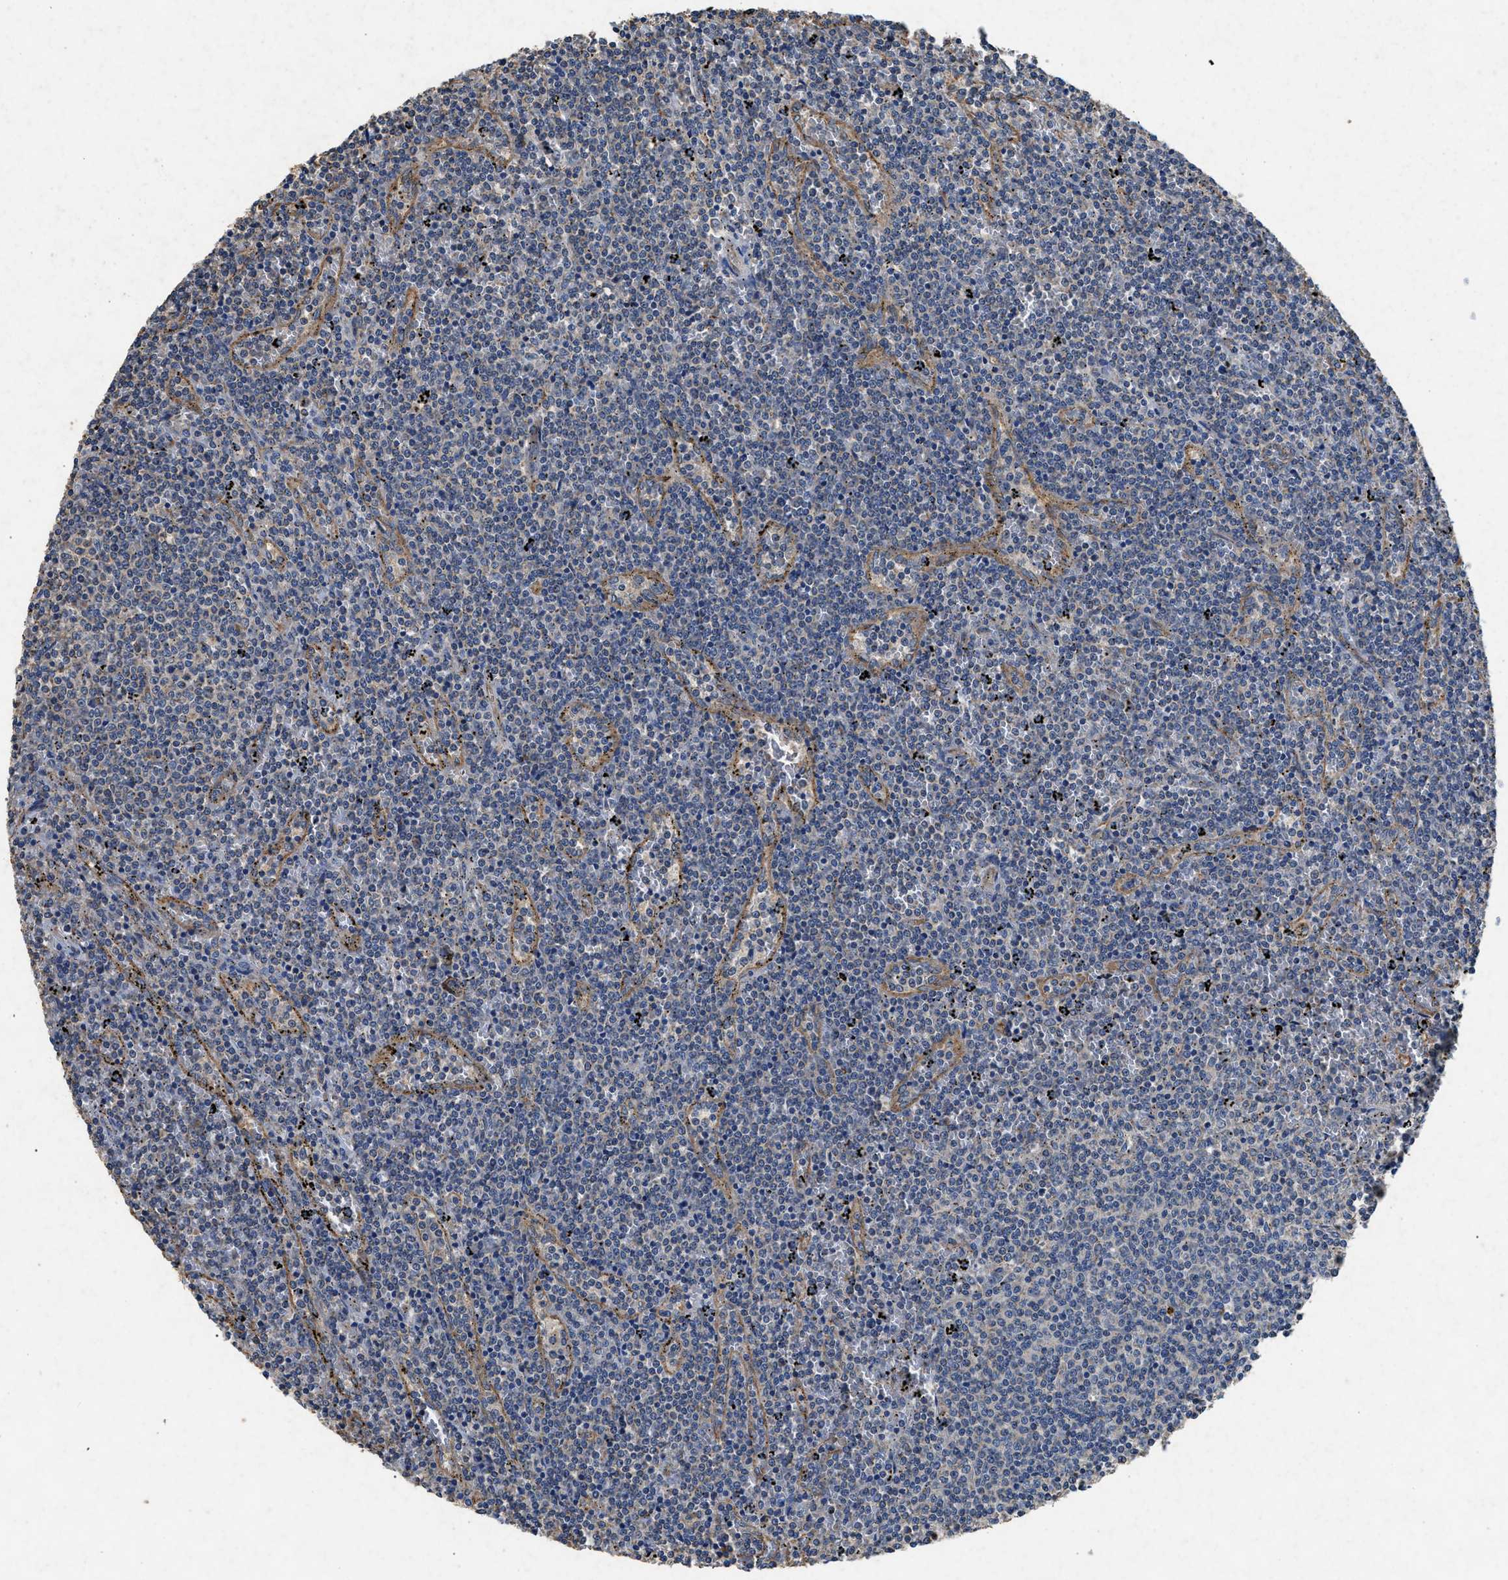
{"staining": {"intensity": "negative", "quantity": "none", "location": "none"}, "tissue": "lymphoma", "cell_type": "Tumor cells", "image_type": "cancer", "snomed": [{"axis": "morphology", "description": "Malignant lymphoma, non-Hodgkin's type, Low grade"}, {"axis": "topography", "description": "Spleen"}], "caption": "The histopathology image shows no staining of tumor cells in lymphoma.", "gene": "CDK15", "patient": {"sex": "female", "age": 50}}